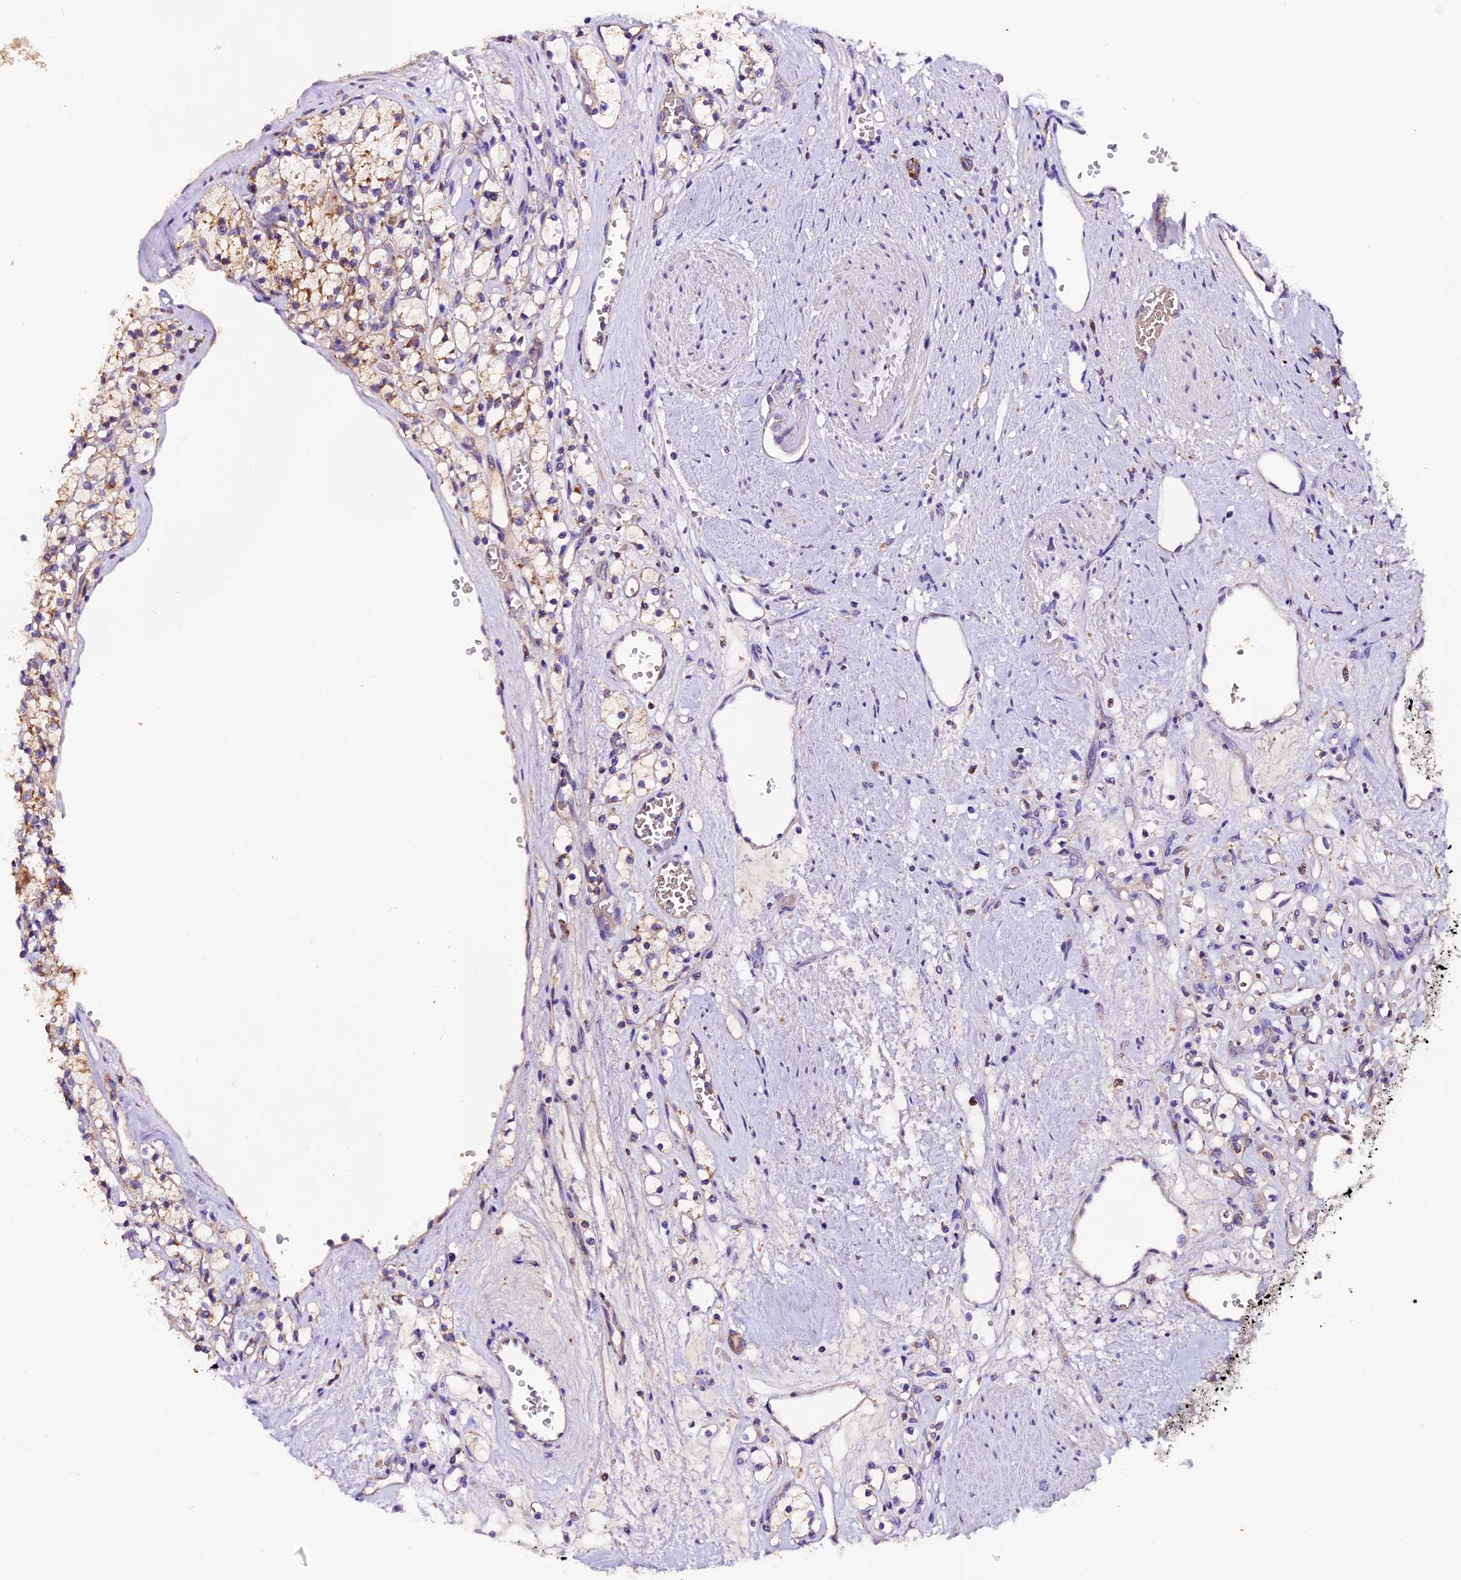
{"staining": {"intensity": "weak", "quantity": ">75%", "location": "cytoplasmic/membranous"}, "tissue": "renal cancer", "cell_type": "Tumor cells", "image_type": "cancer", "snomed": [{"axis": "morphology", "description": "Adenocarcinoma, NOS"}, {"axis": "topography", "description": "Kidney"}], "caption": "A brown stain labels weak cytoplasmic/membranous staining of a protein in renal cancer tumor cells.", "gene": "SIX5", "patient": {"sex": "female", "age": 59}}